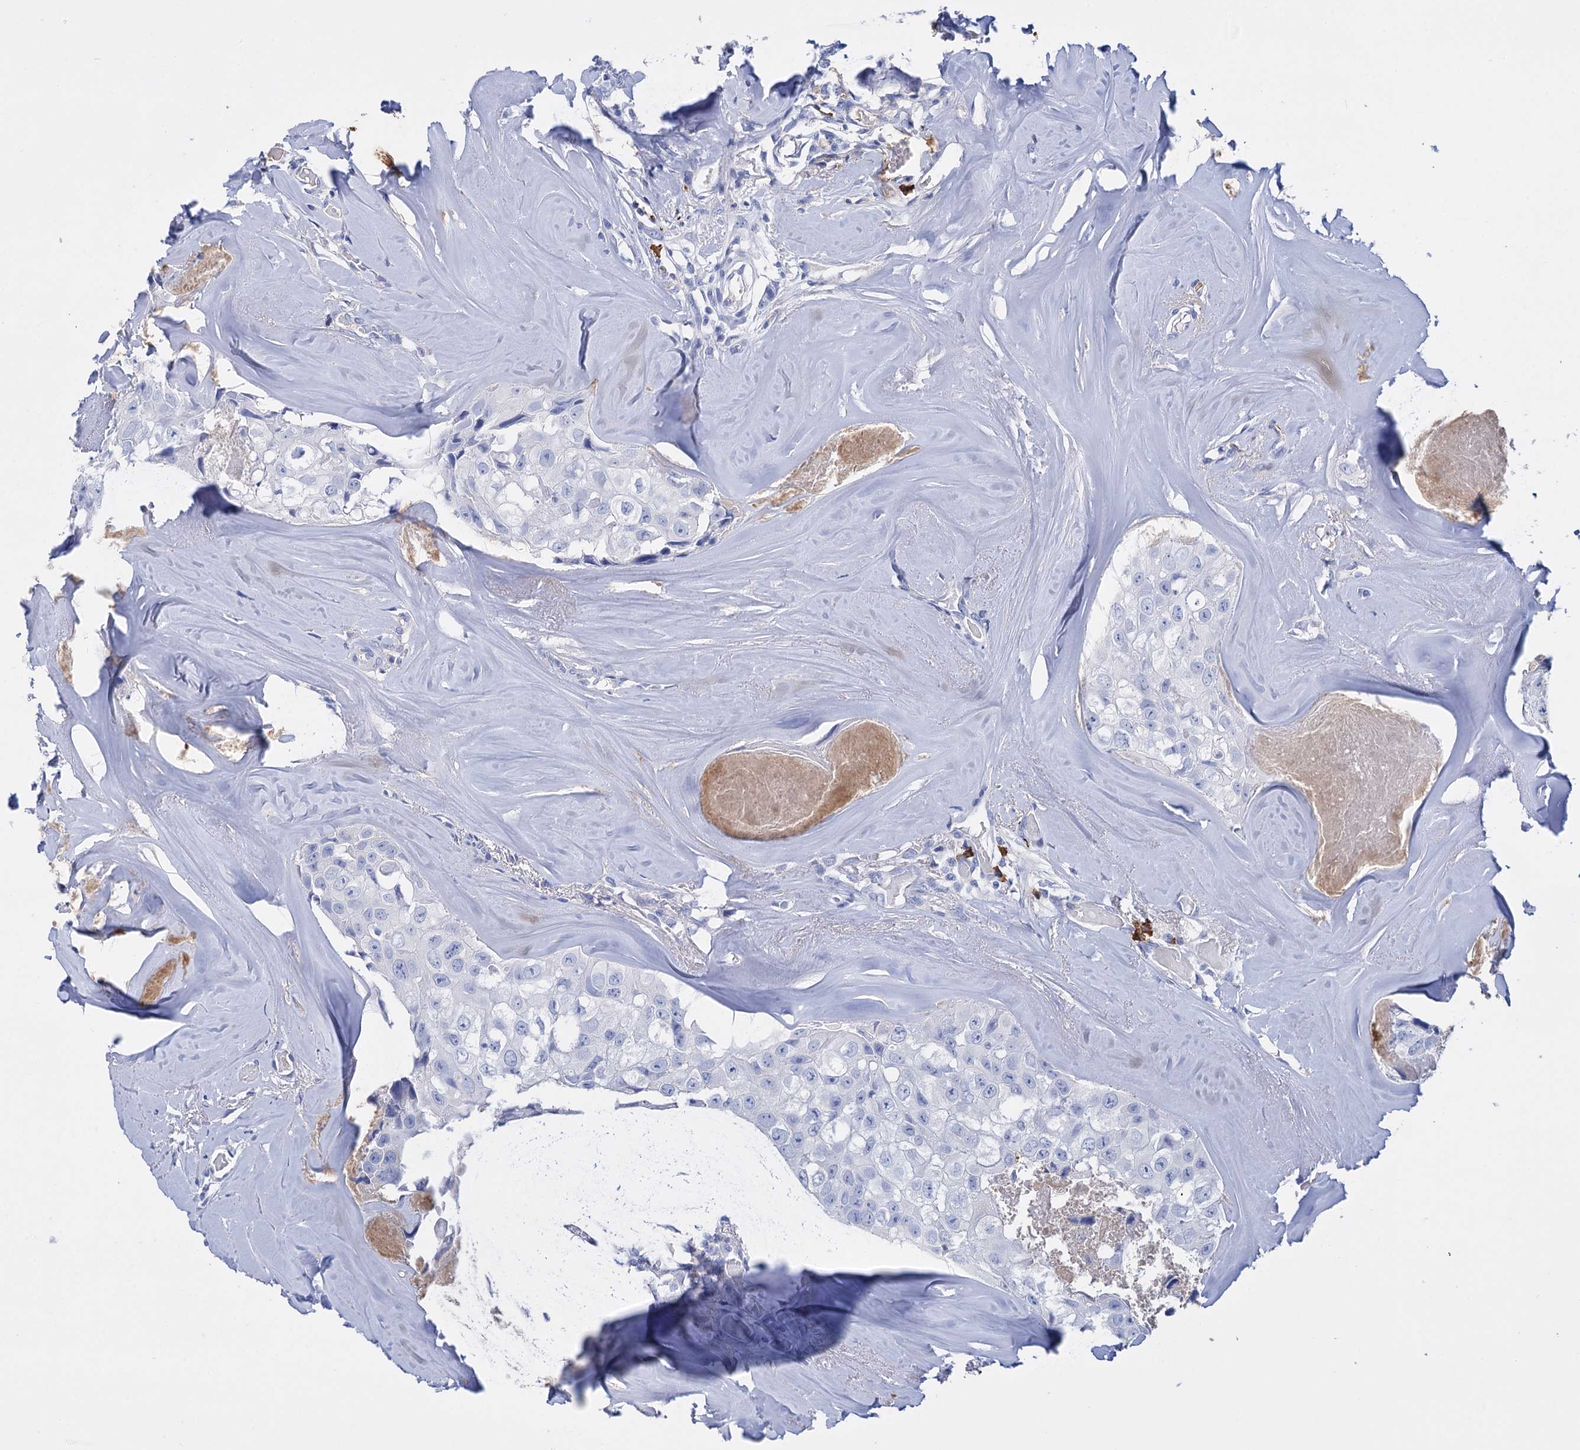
{"staining": {"intensity": "negative", "quantity": "none", "location": "none"}, "tissue": "head and neck cancer", "cell_type": "Tumor cells", "image_type": "cancer", "snomed": [{"axis": "morphology", "description": "Adenocarcinoma, NOS"}, {"axis": "morphology", "description": "Adenocarcinoma, metastatic, NOS"}, {"axis": "topography", "description": "Head-Neck"}], "caption": "IHC micrograph of neoplastic tissue: human head and neck cancer stained with DAB demonstrates no significant protein staining in tumor cells.", "gene": "FBXW12", "patient": {"sex": "male", "age": 75}}